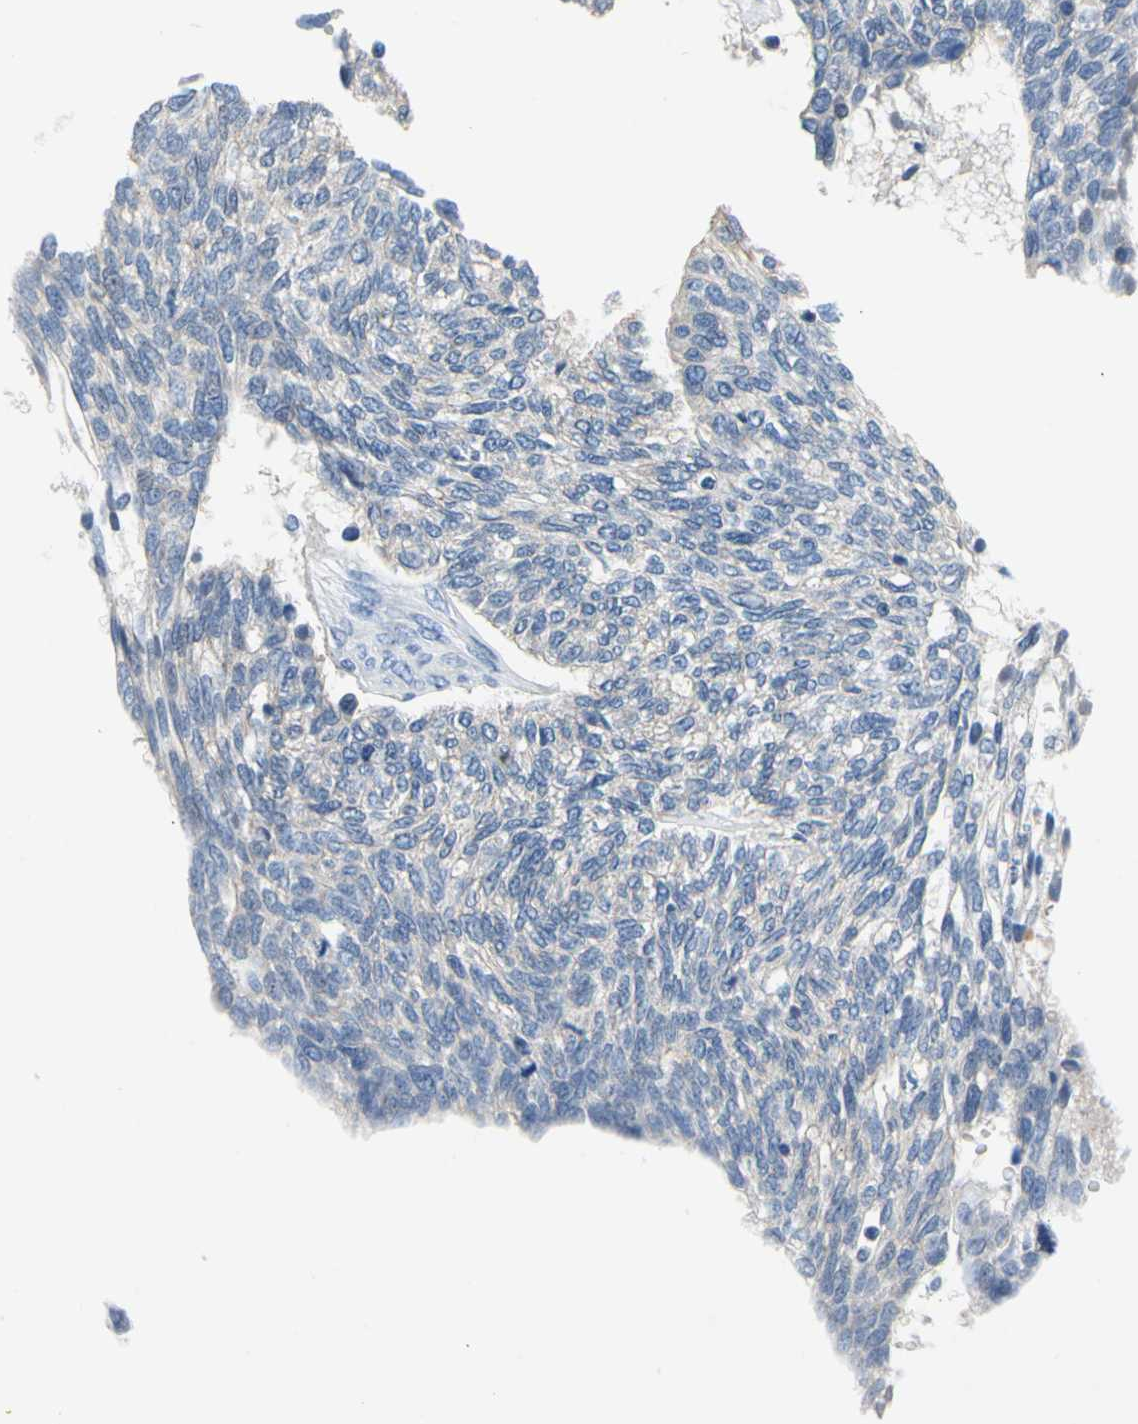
{"staining": {"intensity": "negative", "quantity": "none", "location": "none"}, "tissue": "ovarian cancer", "cell_type": "Tumor cells", "image_type": "cancer", "snomed": [{"axis": "morphology", "description": "Cystadenocarcinoma, serous, NOS"}, {"axis": "topography", "description": "Ovary"}], "caption": "Protein analysis of ovarian cancer (serous cystadenocarcinoma) displays no significant positivity in tumor cells.", "gene": "CA14", "patient": {"sex": "female", "age": 79}}